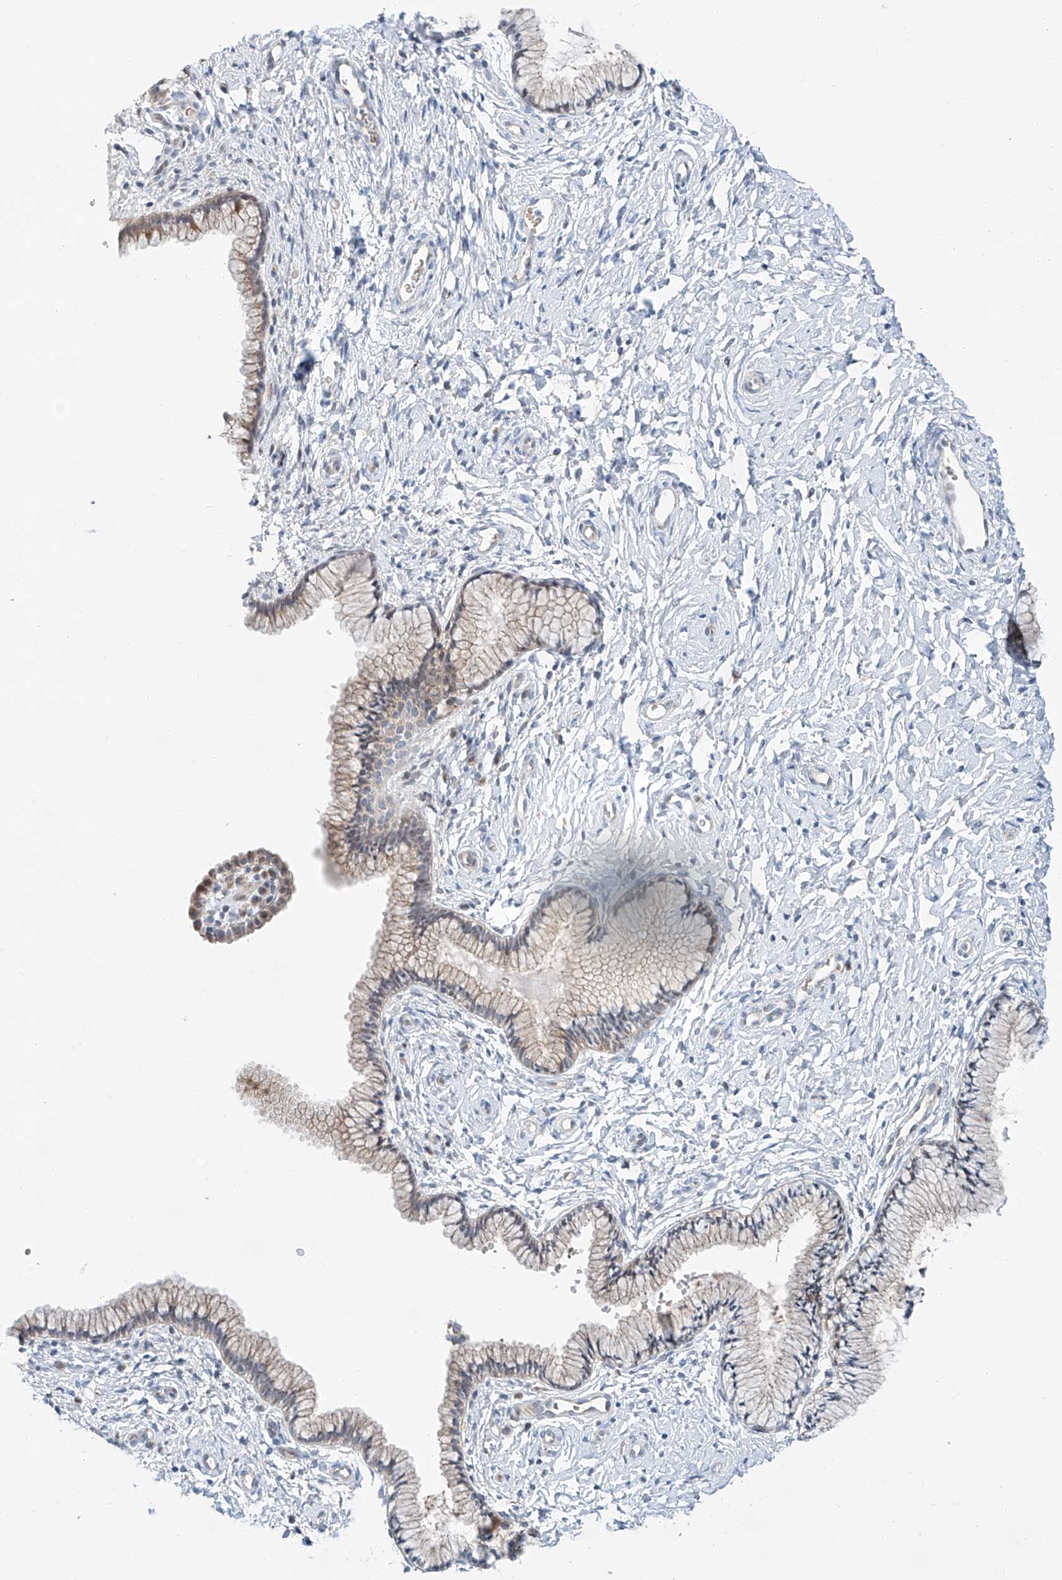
{"staining": {"intensity": "weak", "quantity": "25%-75%", "location": "cytoplasmic/membranous"}, "tissue": "cervix", "cell_type": "Glandular cells", "image_type": "normal", "snomed": [{"axis": "morphology", "description": "Normal tissue, NOS"}, {"axis": "topography", "description": "Cervix"}], "caption": "Immunohistochemistry (IHC) (DAB) staining of benign human cervix demonstrates weak cytoplasmic/membranous protein positivity in about 25%-75% of glandular cells.", "gene": "CLDND1", "patient": {"sex": "female", "age": 33}}